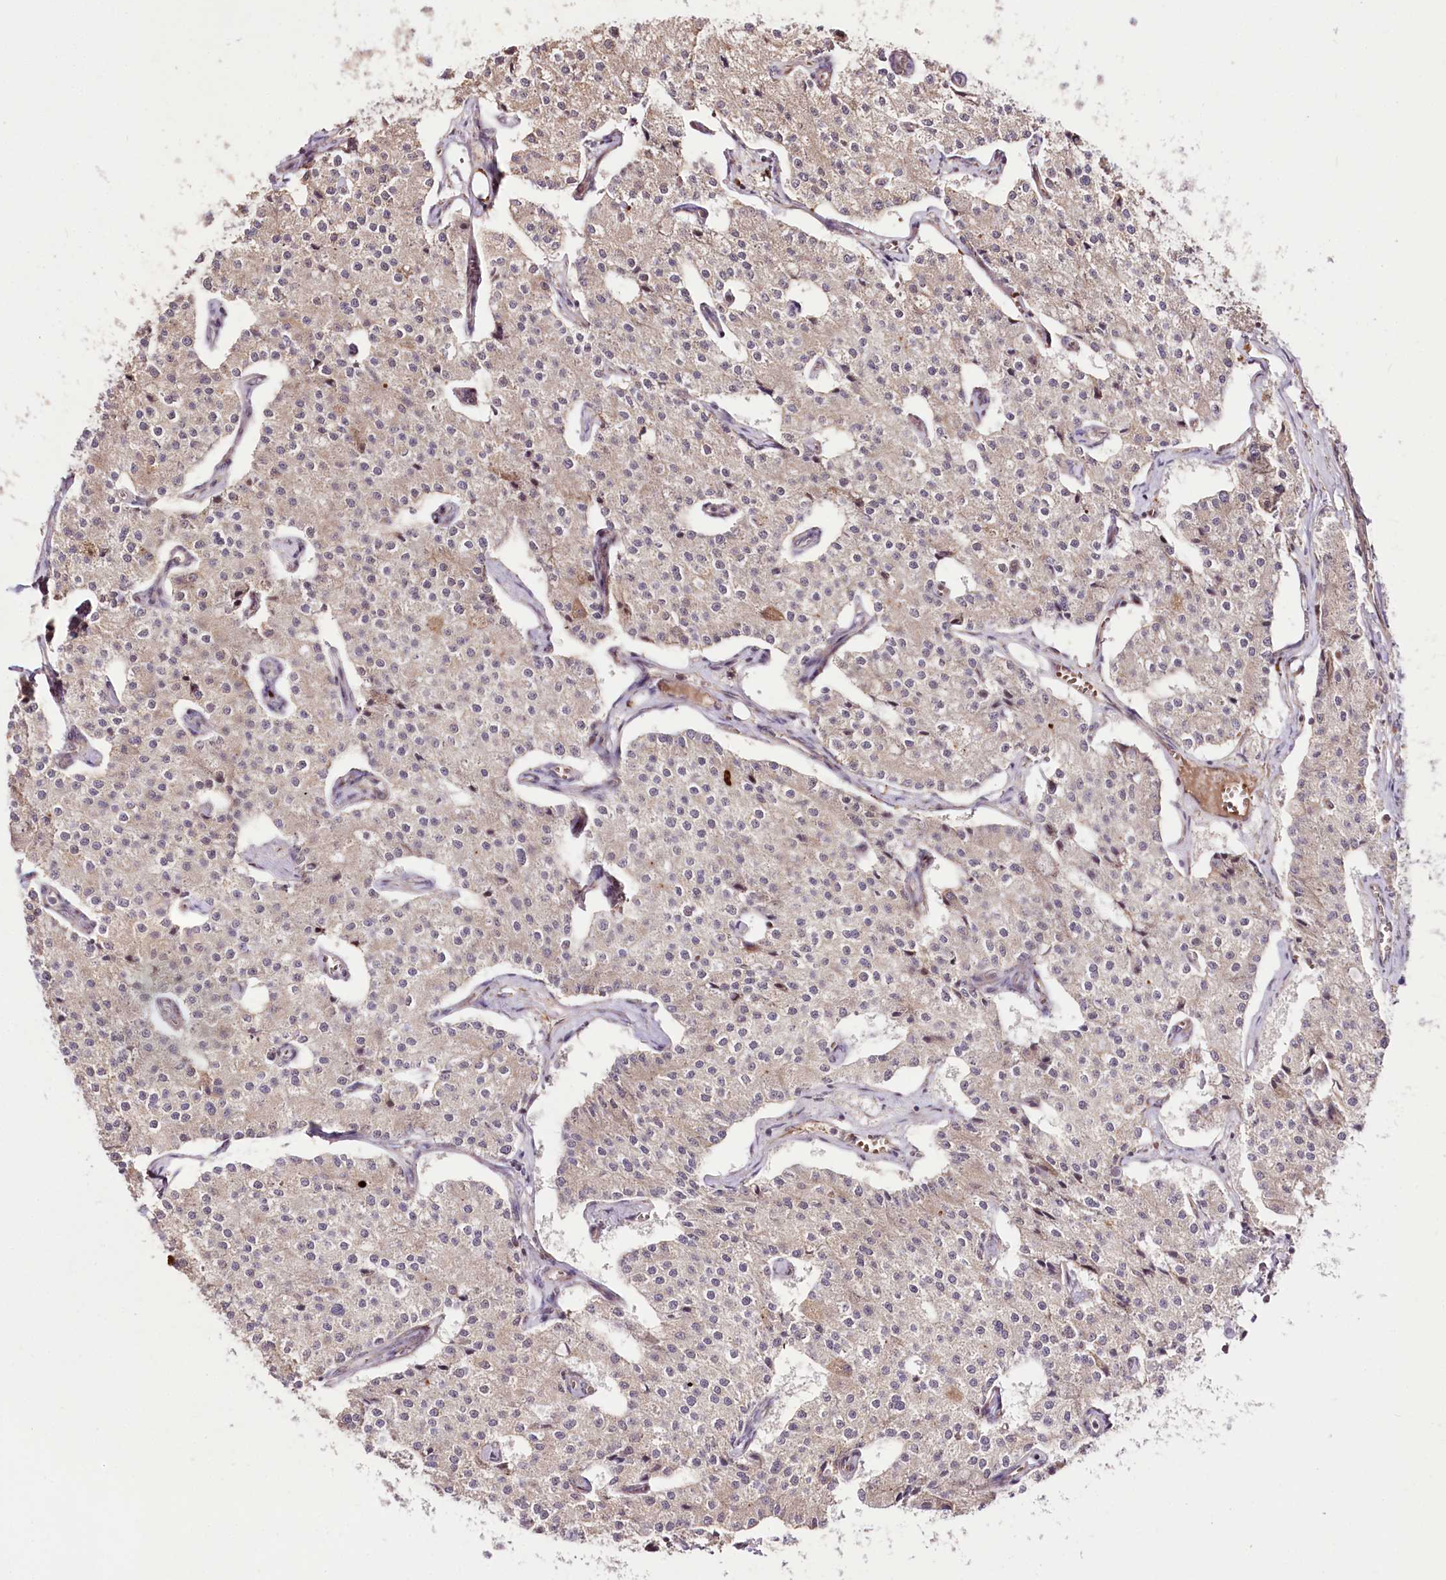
{"staining": {"intensity": "negative", "quantity": "none", "location": "none"}, "tissue": "carcinoid", "cell_type": "Tumor cells", "image_type": "cancer", "snomed": [{"axis": "morphology", "description": "Carcinoid, malignant, NOS"}, {"axis": "topography", "description": "Colon"}], "caption": "Immunohistochemistry (IHC) of human carcinoid displays no expression in tumor cells. Brightfield microscopy of immunohistochemistry stained with DAB (brown) and hematoxylin (blue), captured at high magnification.", "gene": "DMP1", "patient": {"sex": "female", "age": 52}}